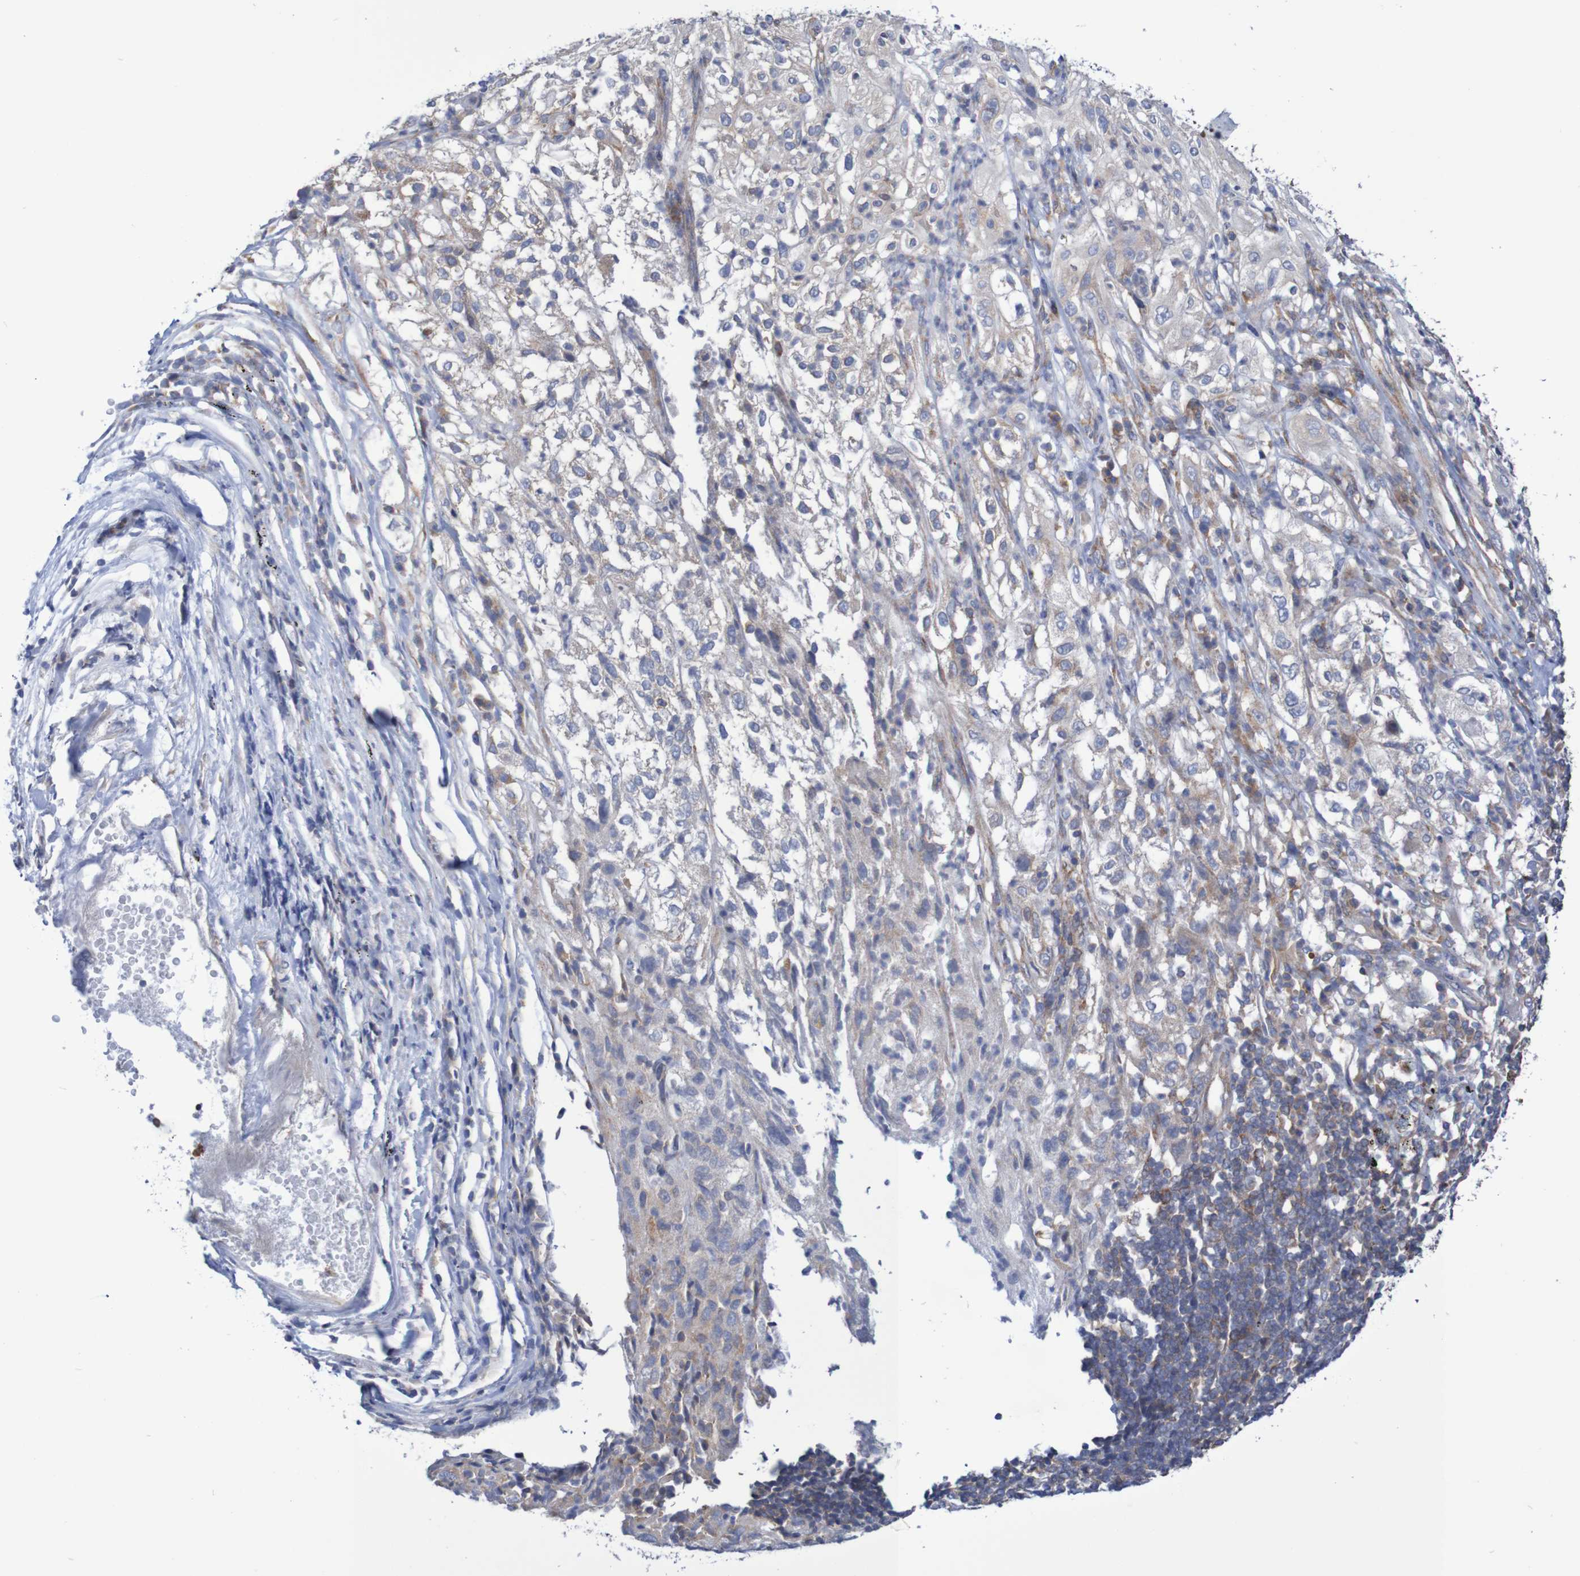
{"staining": {"intensity": "weak", "quantity": "<25%", "location": "cytoplasmic/membranous"}, "tissue": "lung cancer", "cell_type": "Tumor cells", "image_type": "cancer", "snomed": [{"axis": "morphology", "description": "Inflammation, NOS"}, {"axis": "morphology", "description": "Squamous cell carcinoma, NOS"}, {"axis": "topography", "description": "Lymph node"}, {"axis": "topography", "description": "Soft tissue"}, {"axis": "topography", "description": "Lung"}], "caption": "Immunohistochemical staining of human squamous cell carcinoma (lung) displays no significant expression in tumor cells.", "gene": "FXR2", "patient": {"sex": "male", "age": 66}}